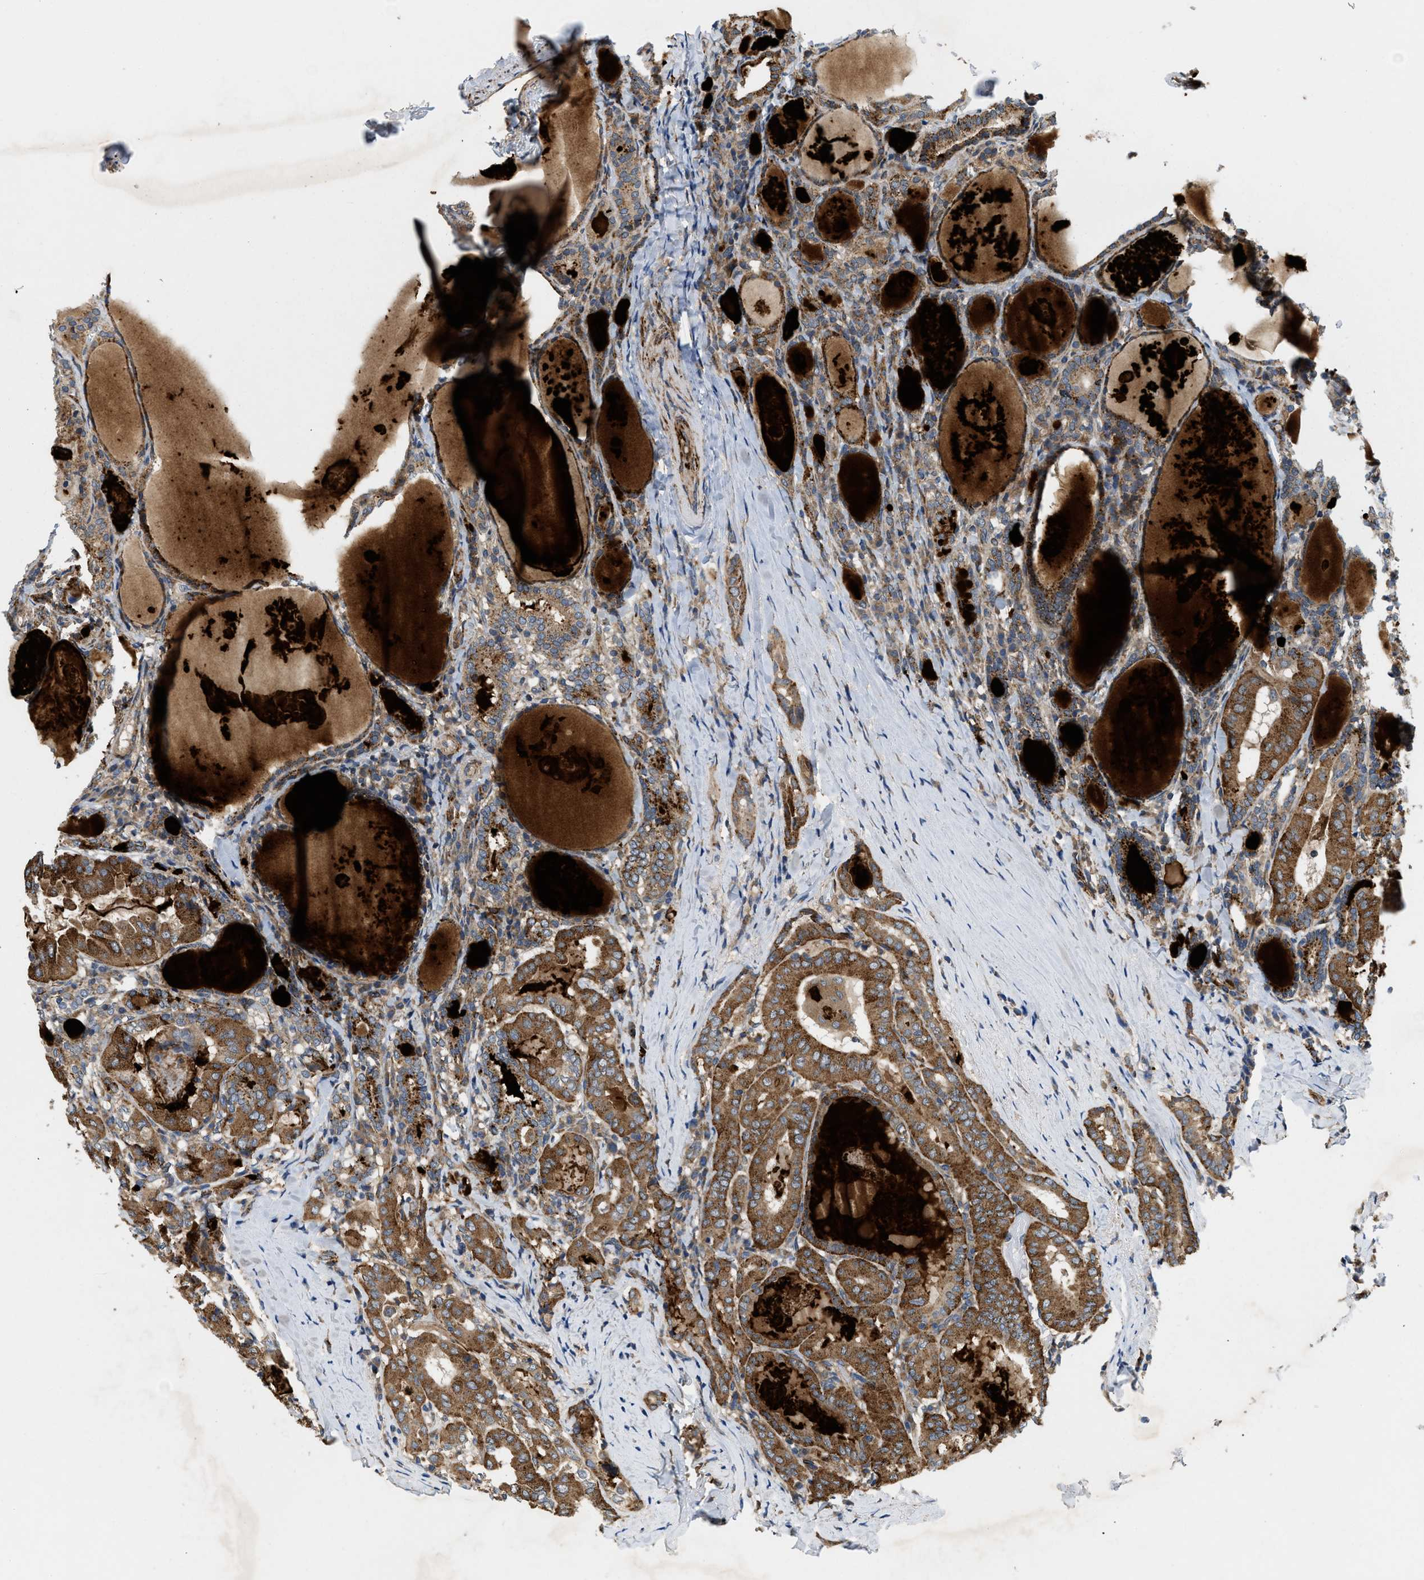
{"staining": {"intensity": "moderate", "quantity": ">75%", "location": "cytoplasmic/membranous"}, "tissue": "thyroid cancer", "cell_type": "Tumor cells", "image_type": "cancer", "snomed": [{"axis": "morphology", "description": "Papillary adenocarcinoma, NOS"}, {"axis": "topography", "description": "Thyroid gland"}], "caption": "This micrograph shows IHC staining of thyroid cancer (papillary adenocarcinoma), with medium moderate cytoplasmic/membranous expression in approximately >75% of tumor cells.", "gene": "ZNF599", "patient": {"sex": "female", "age": 42}}